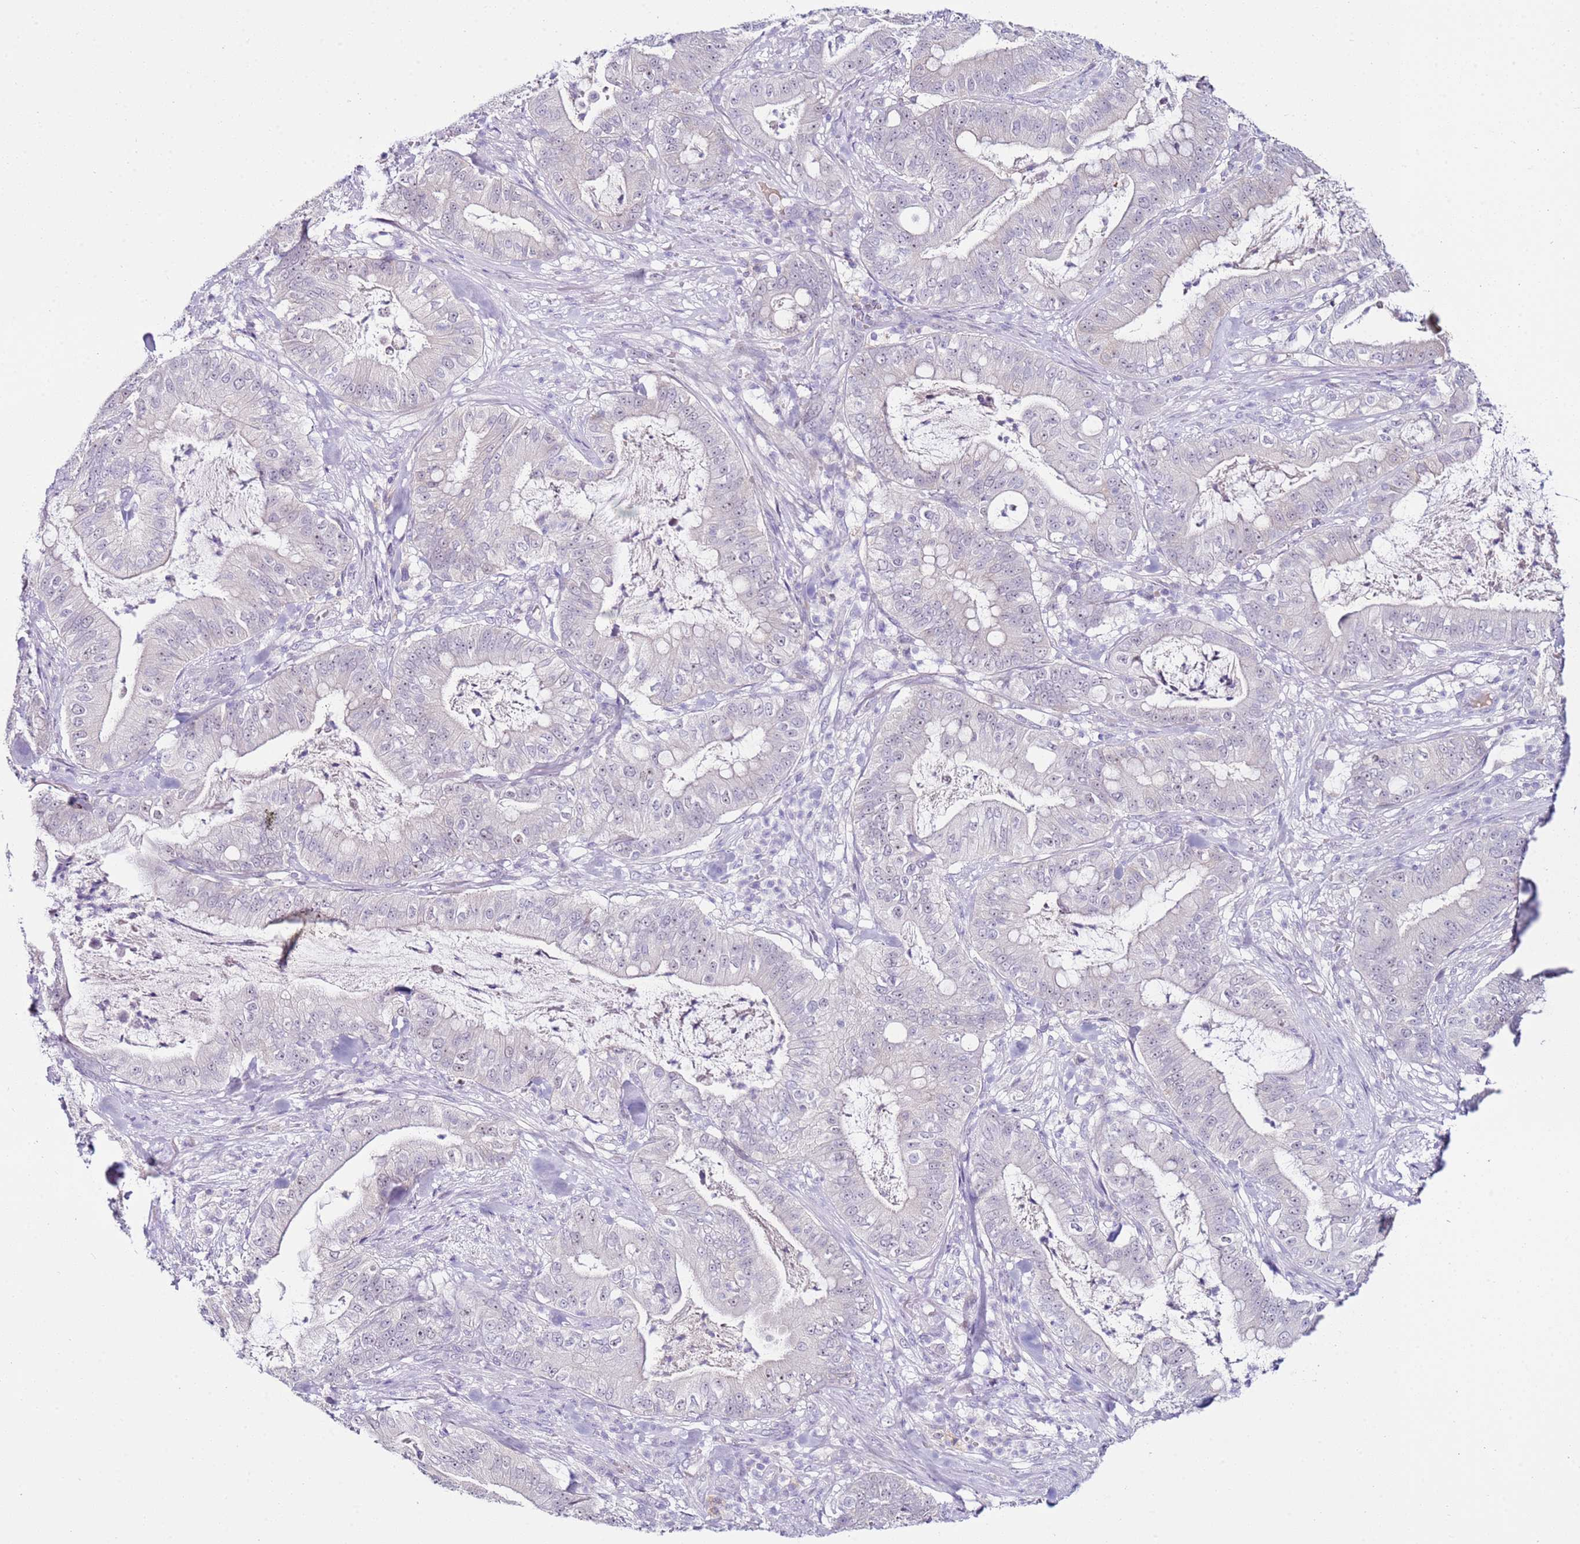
{"staining": {"intensity": "negative", "quantity": "none", "location": "none"}, "tissue": "pancreatic cancer", "cell_type": "Tumor cells", "image_type": "cancer", "snomed": [{"axis": "morphology", "description": "Adenocarcinoma, NOS"}, {"axis": "topography", "description": "Pancreas"}], "caption": "Tumor cells show no significant positivity in pancreatic adenocarcinoma.", "gene": "HGD", "patient": {"sex": "male", "age": 71}}